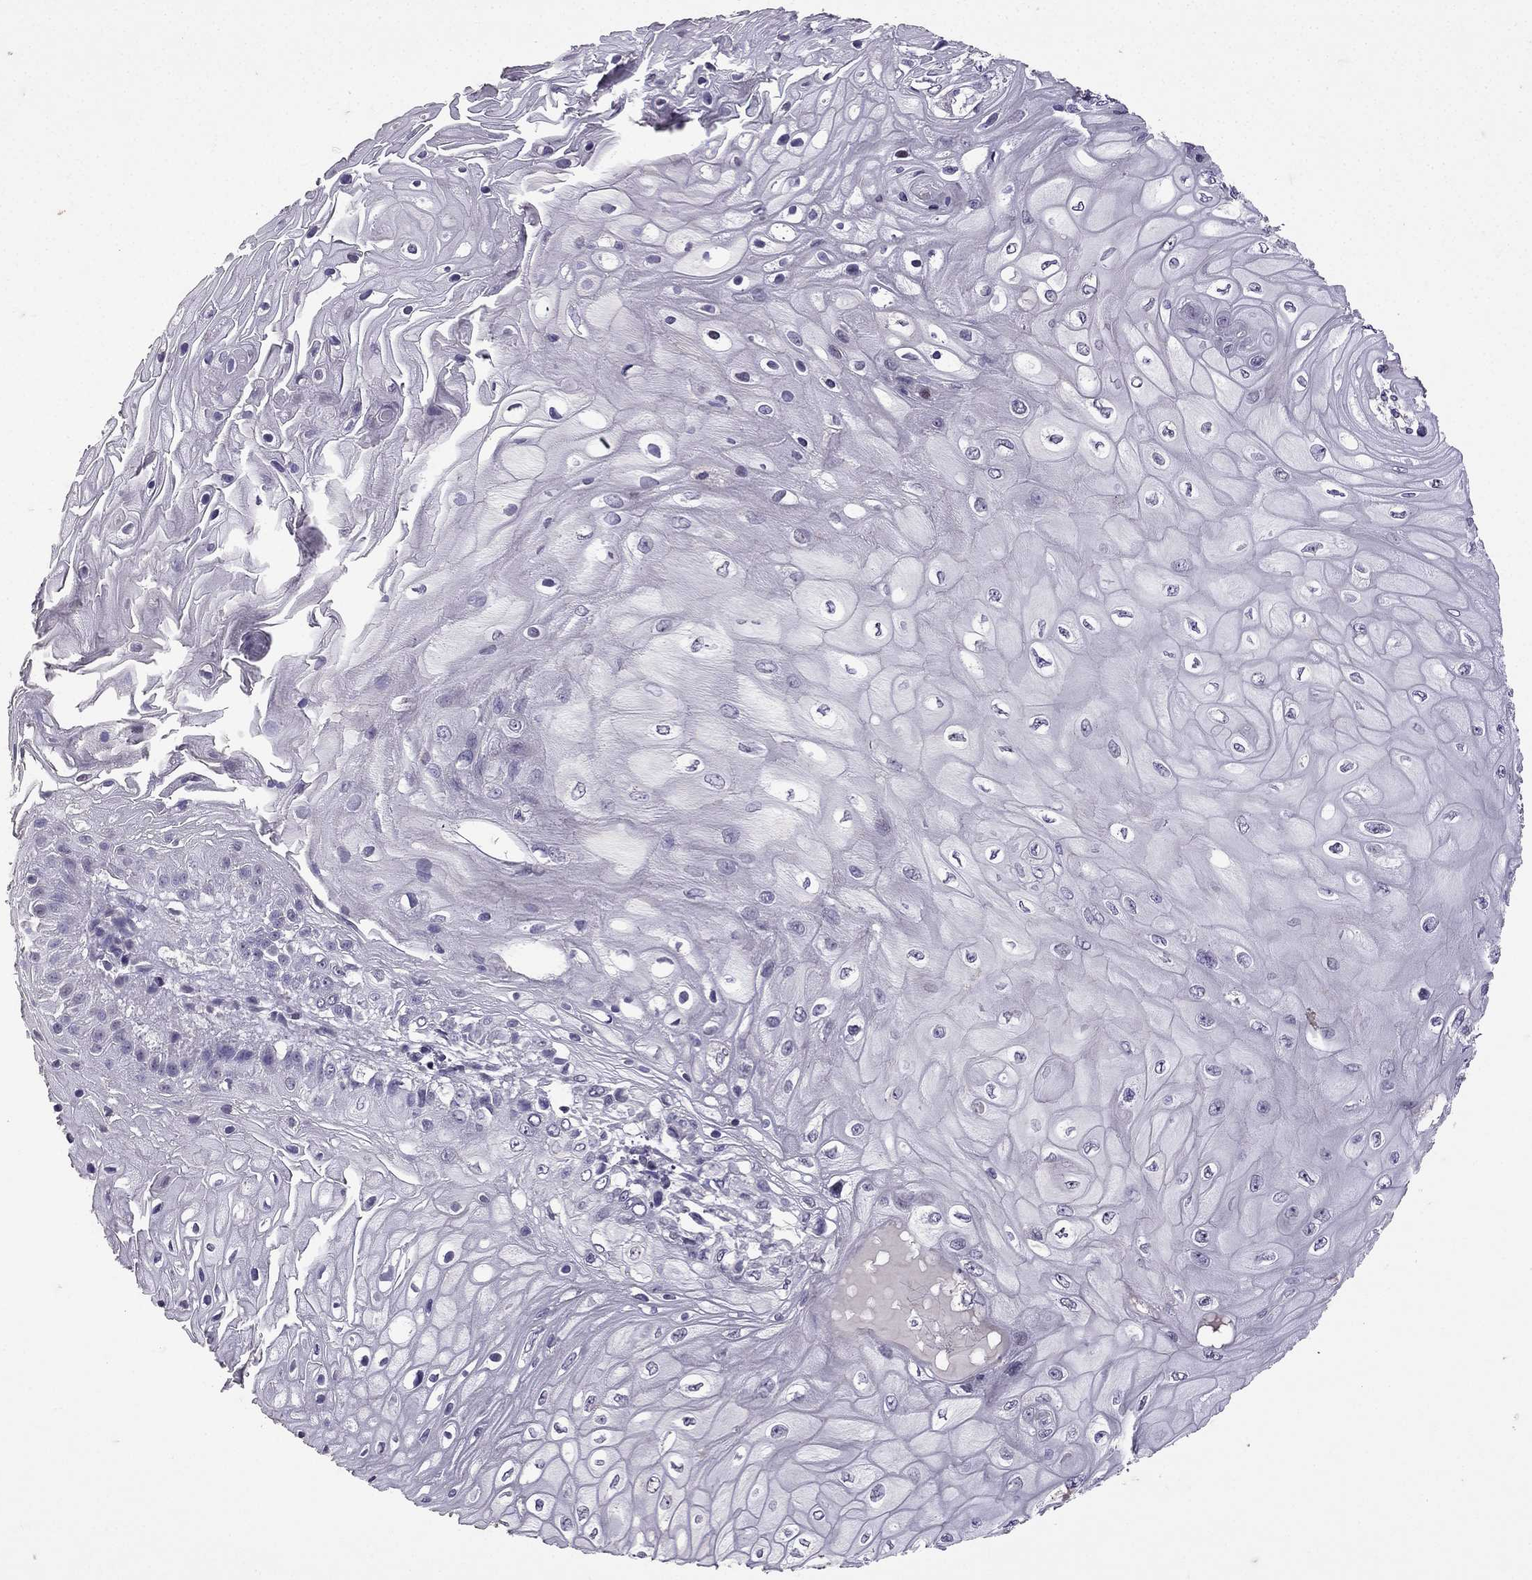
{"staining": {"intensity": "negative", "quantity": "none", "location": "none"}, "tissue": "skin cancer", "cell_type": "Tumor cells", "image_type": "cancer", "snomed": [{"axis": "morphology", "description": "Squamous cell carcinoma, NOS"}, {"axis": "topography", "description": "Skin"}], "caption": "This is an IHC image of human squamous cell carcinoma (skin). There is no staining in tumor cells.", "gene": "TTN", "patient": {"sex": "male", "age": 62}}